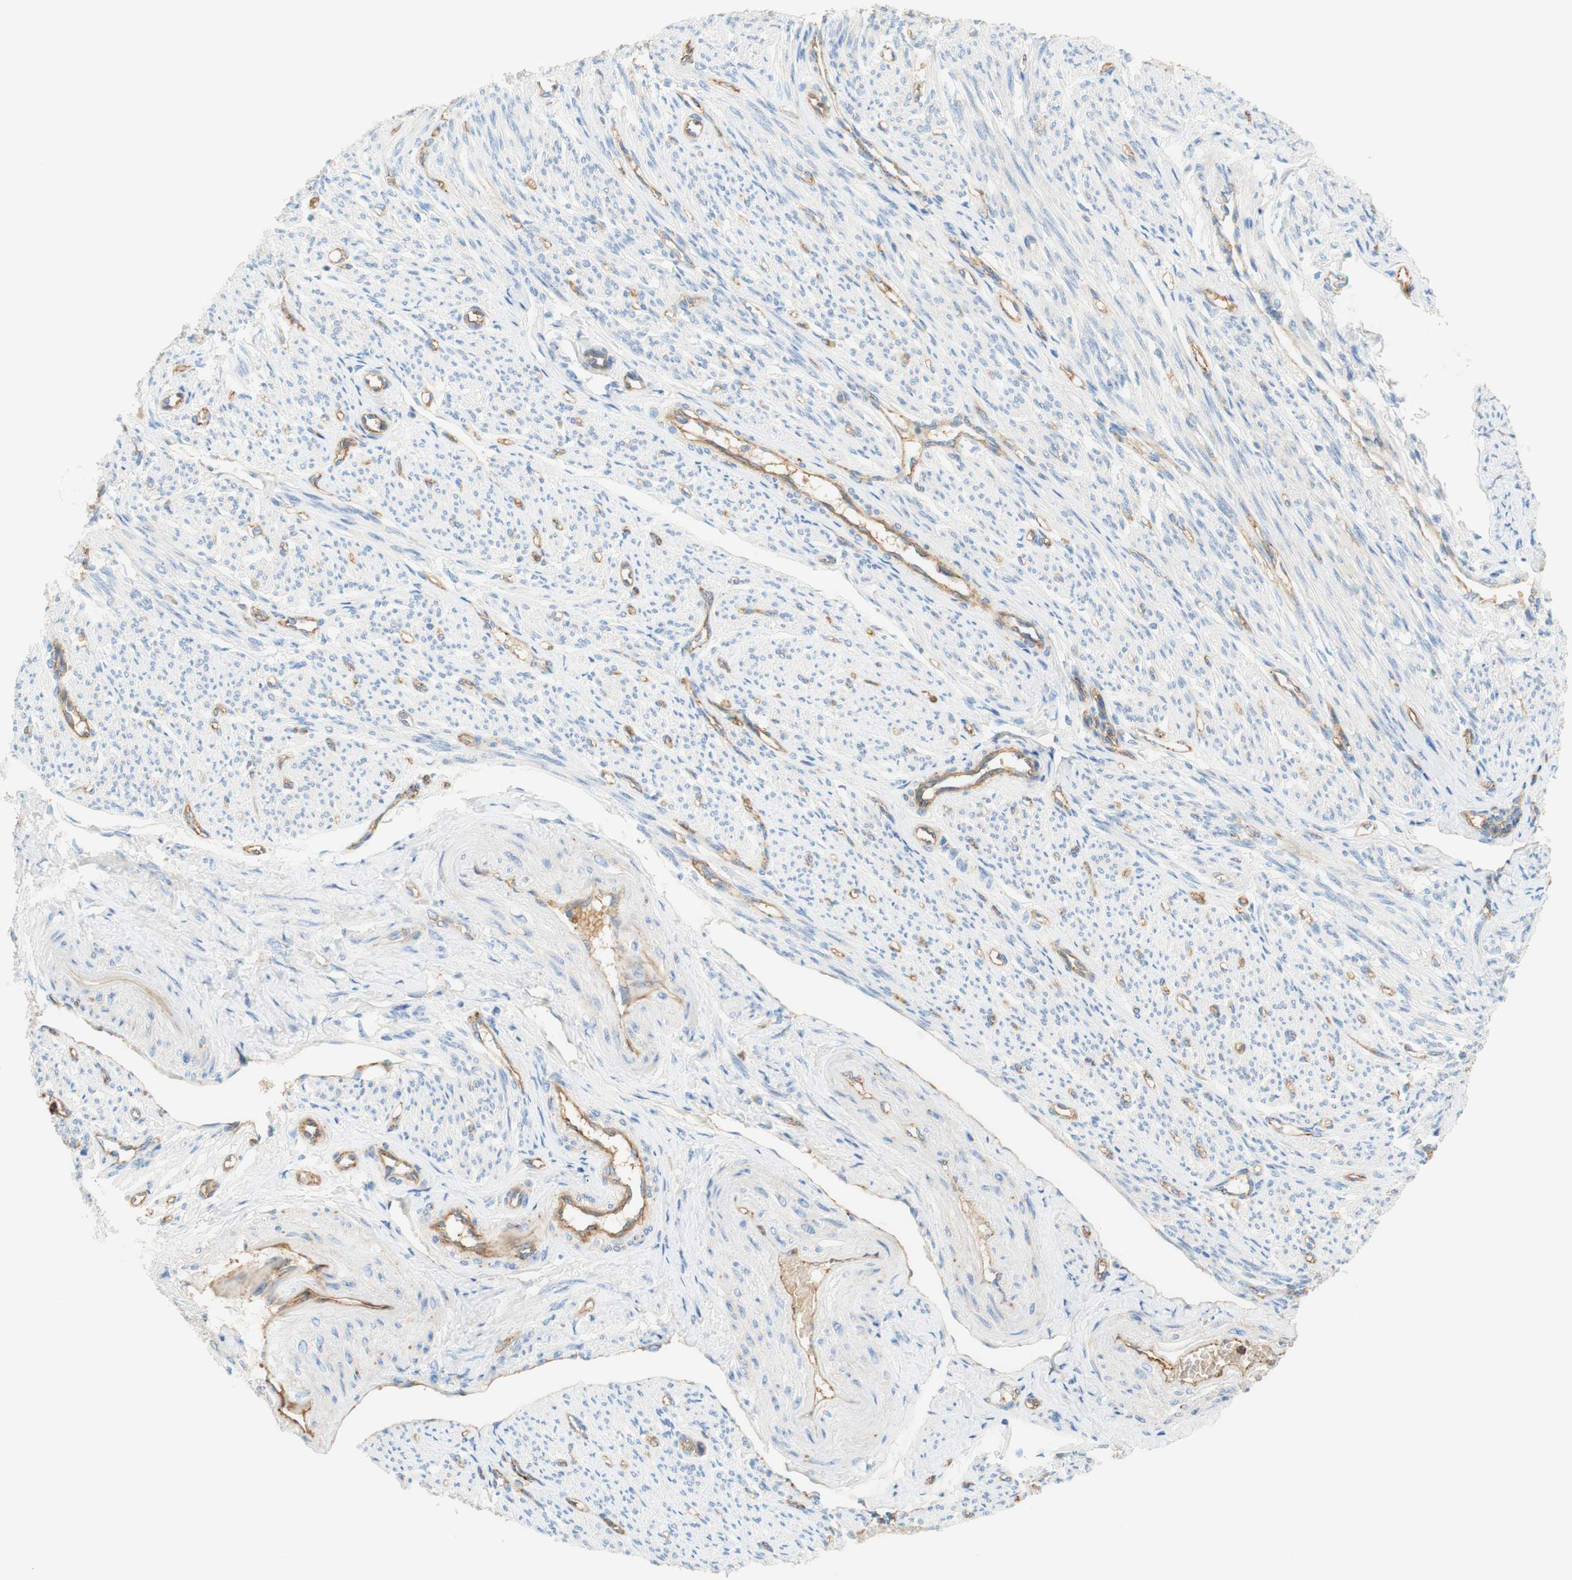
{"staining": {"intensity": "negative", "quantity": "none", "location": "none"}, "tissue": "smooth muscle", "cell_type": "Smooth muscle cells", "image_type": "normal", "snomed": [{"axis": "morphology", "description": "Normal tissue, NOS"}, {"axis": "topography", "description": "Smooth muscle"}], "caption": "Smooth muscle cells show no significant expression in benign smooth muscle.", "gene": "STOM", "patient": {"sex": "female", "age": 65}}